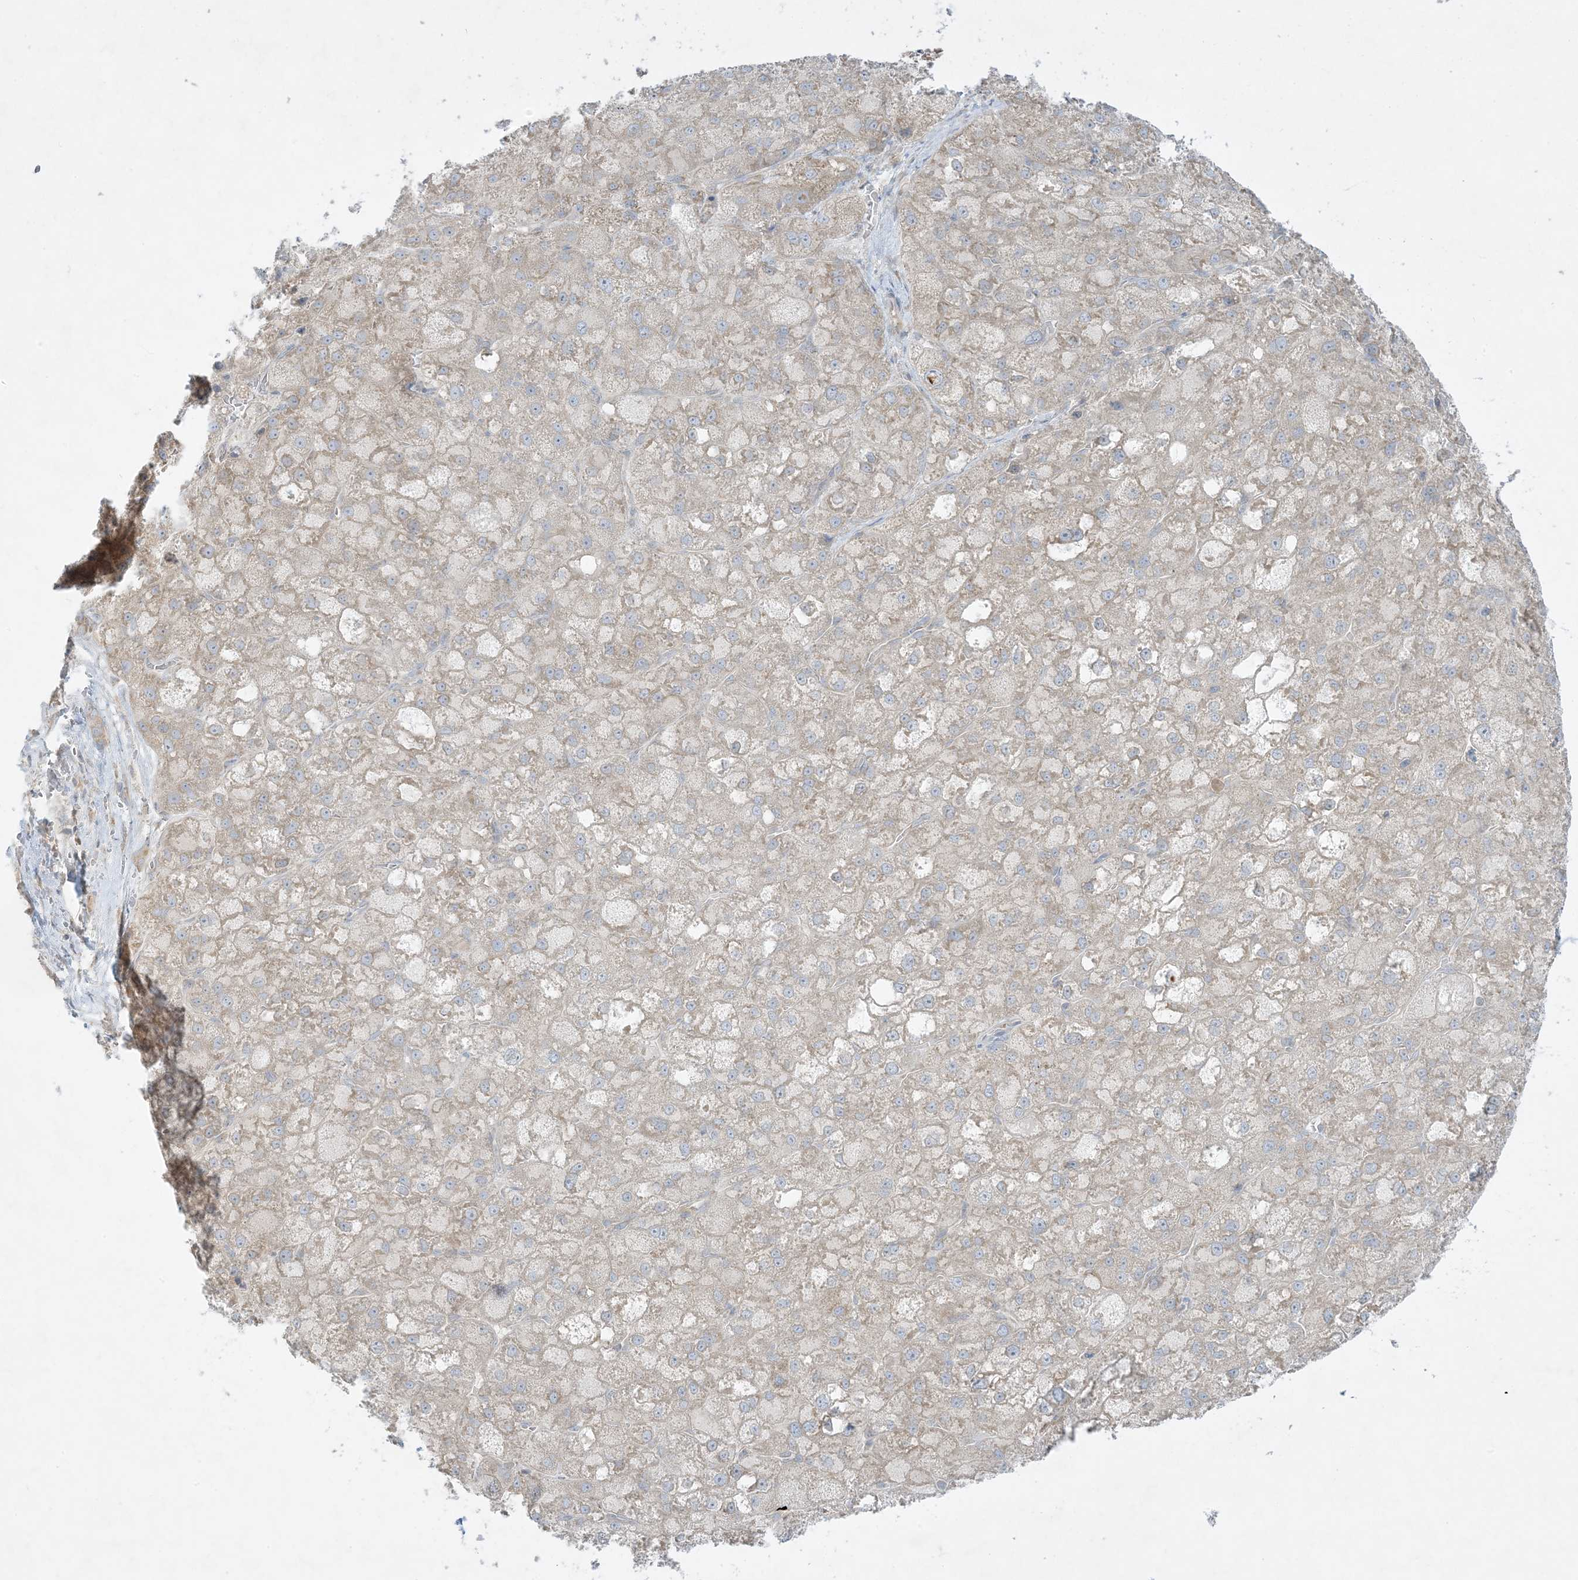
{"staining": {"intensity": "moderate", "quantity": "<25%", "location": "cytoplasmic/membranous"}, "tissue": "liver cancer", "cell_type": "Tumor cells", "image_type": "cancer", "snomed": [{"axis": "morphology", "description": "Carcinoma, Hepatocellular, NOS"}, {"axis": "topography", "description": "Liver"}], "caption": "Moderate cytoplasmic/membranous expression is identified in approximately <25% of tumor cells in liver hepatocellular carcinoma.", "gene": "RPP40", "patient": {"sex": "male", "age": 57}}